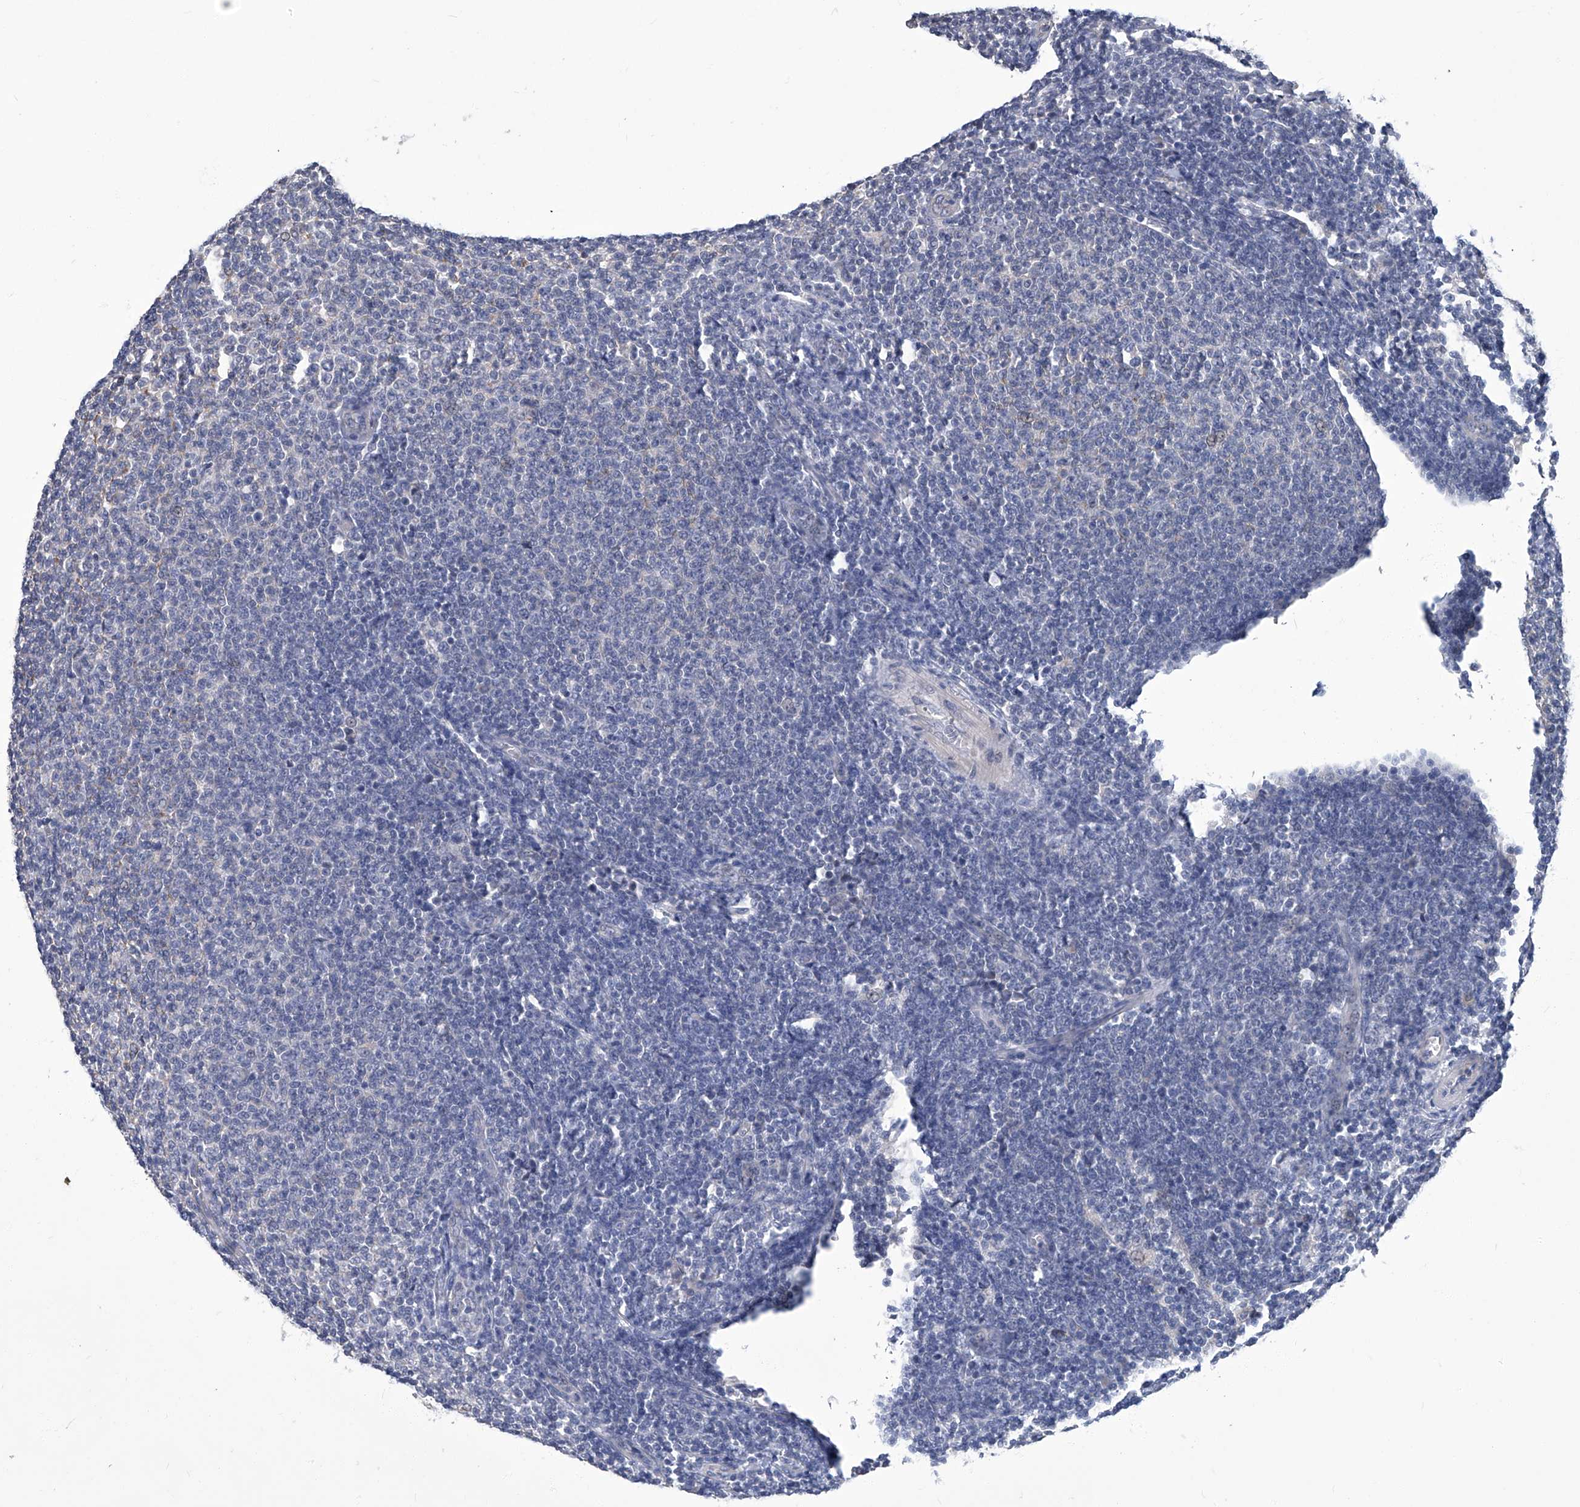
{"staining": {"intensity": "negative", "quantity": "none", "location": "none"}, "tissue": "lymphoma", "cell_type": "Tumor cells", "image_type": "cancer", "snomed": [{"axis": "morphology", "description": "Malignant lymphoma, non-Hodgkin's type, Low grade"}, {"axis": "topography", "description": "Lymph node"}], "caption": "Photomicrograph shows no significant protein expression in tumor cells of lymphoma. (DAB IHC, high magnification).", "gene": "TGFBR1", "patient": {"sex": "male", "age": 66}}